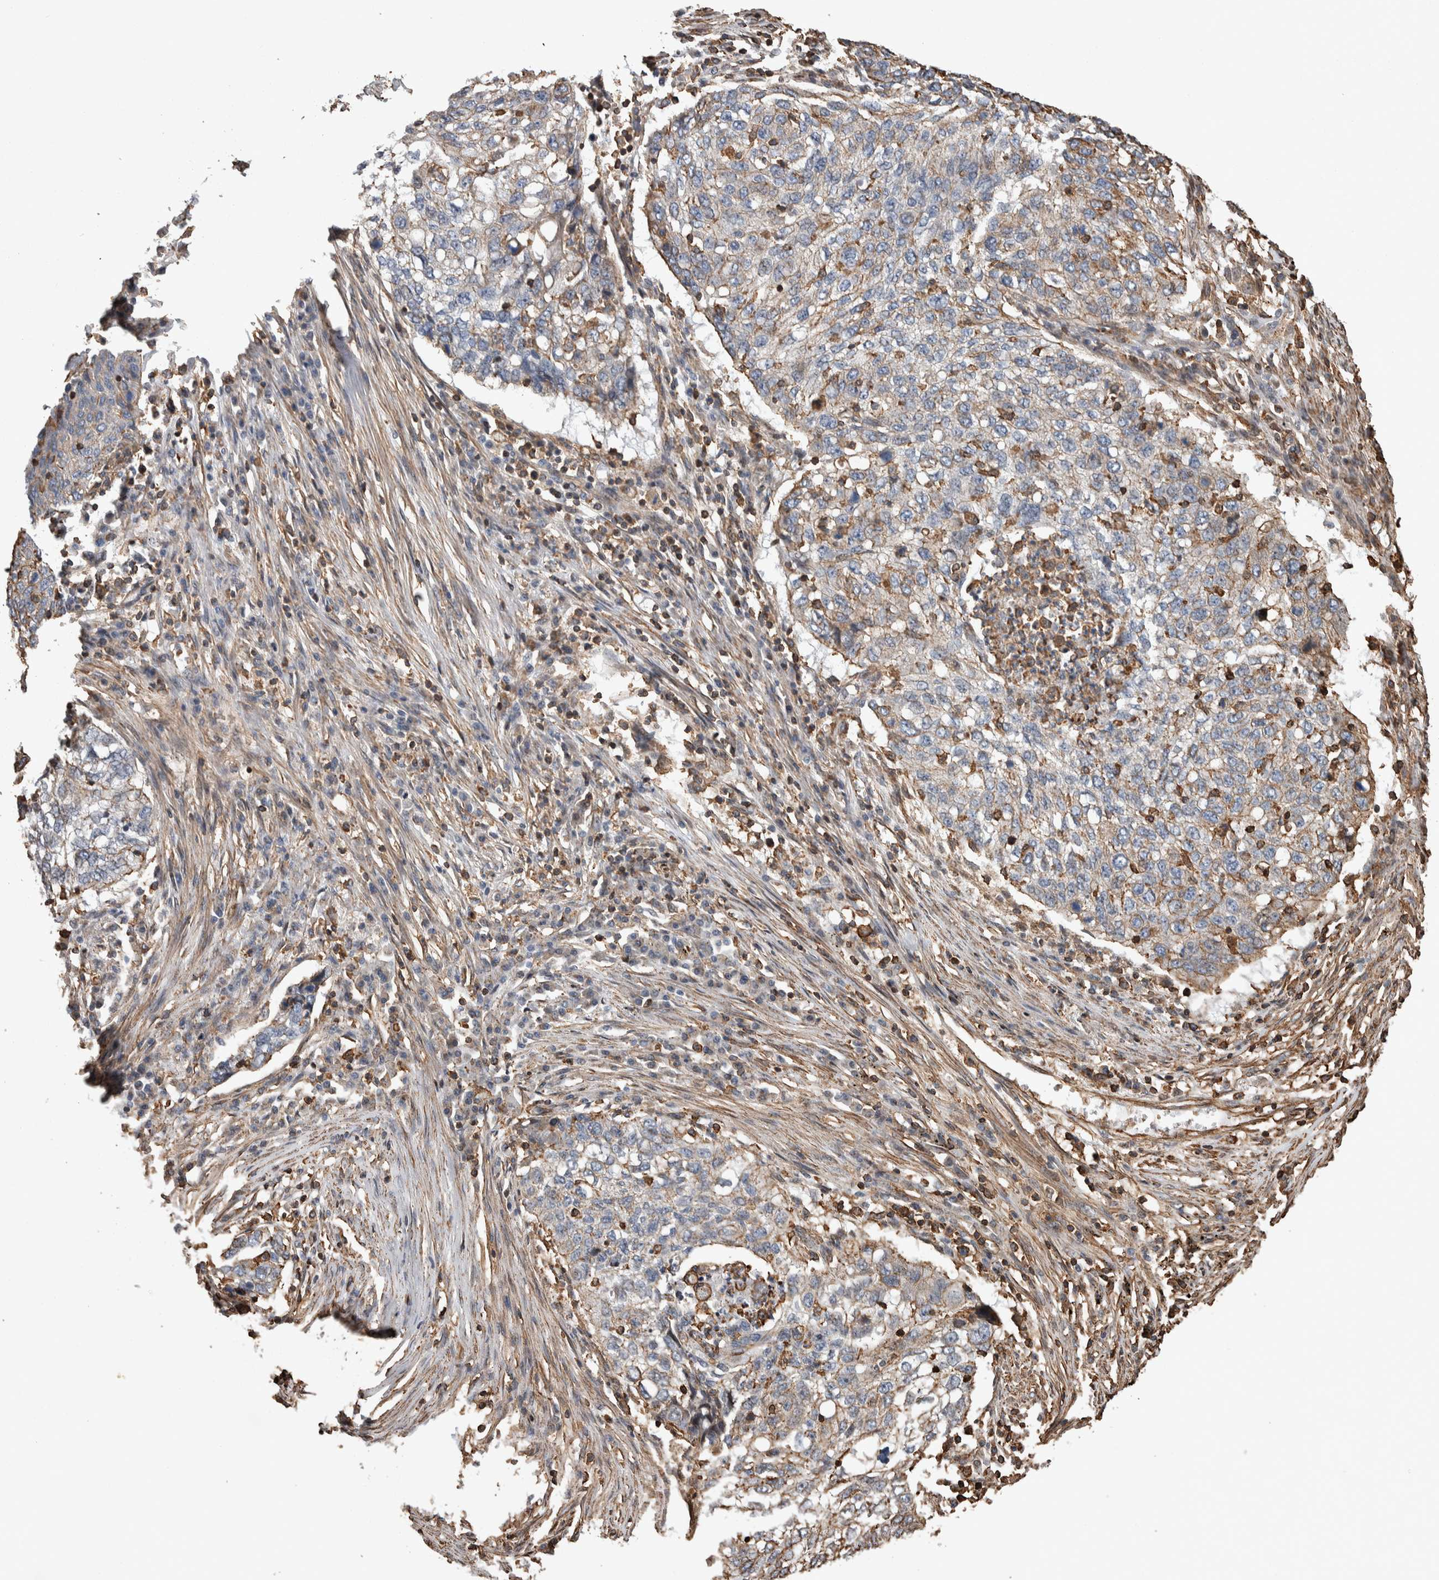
{"staining": {"intensity": "weak", "quantity": "25%-75%", "location": "cytoplasmic/membranous"}, "tissue": "lung cancer", "cell_type": "Tumor cells", "image_type": "cancer", "snomed": [{"axis": "morphology", "description": "Squamous cell carcinoma, NOS"}, {"axis": "topography", "description": "Lung"}], "caption": "Immunohistochemistry (IHC) of lung squamous cell carcinoma demonstrates low levels of weak cytoplasmic/membranous positivity in about 25%-75% of tumor cells.", "gene": "ENPP2", "patient": {"sex": "female", "age": 63}}